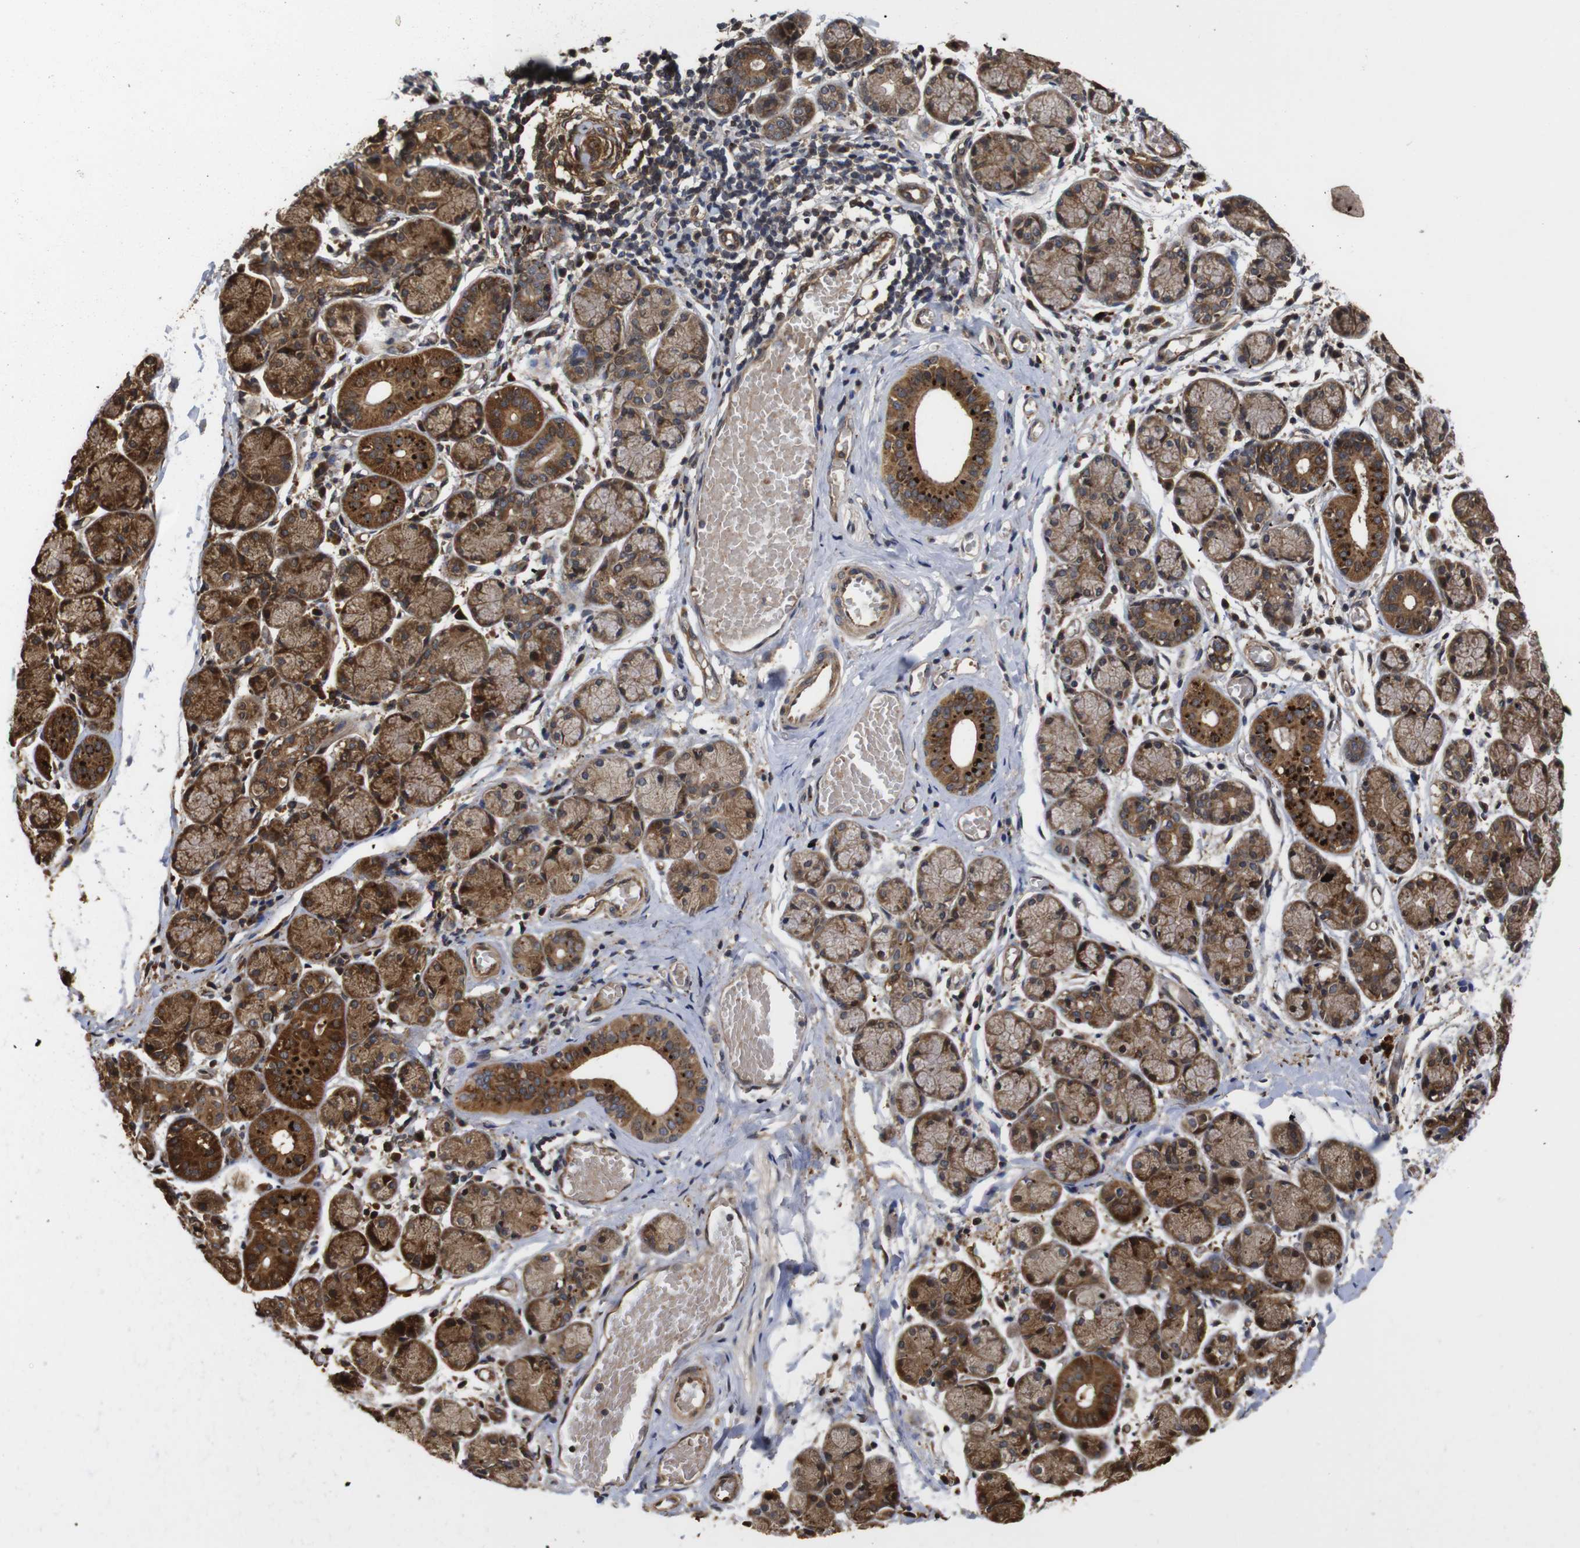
{"staining": {"intensity": "moderate", "quantity": ">75%", "location": "cytoplasmic/membranous"}, "tissue": "salivary gland", "cell_type": "Glandular cells", "image_type": "normal", "snomed": [{"axis": "morphology", "description": "Normal tissue, NOS"}, {"axis": "topography", "description": "Salivary gland"}], "caption": "Protein staining of benign salivary gland reveals moderate cytoplasmic/membranous staining in approximately >75% of glandular cells.", "gene": "PTPN14", "patient": {"sex": "female", "age": 24}}